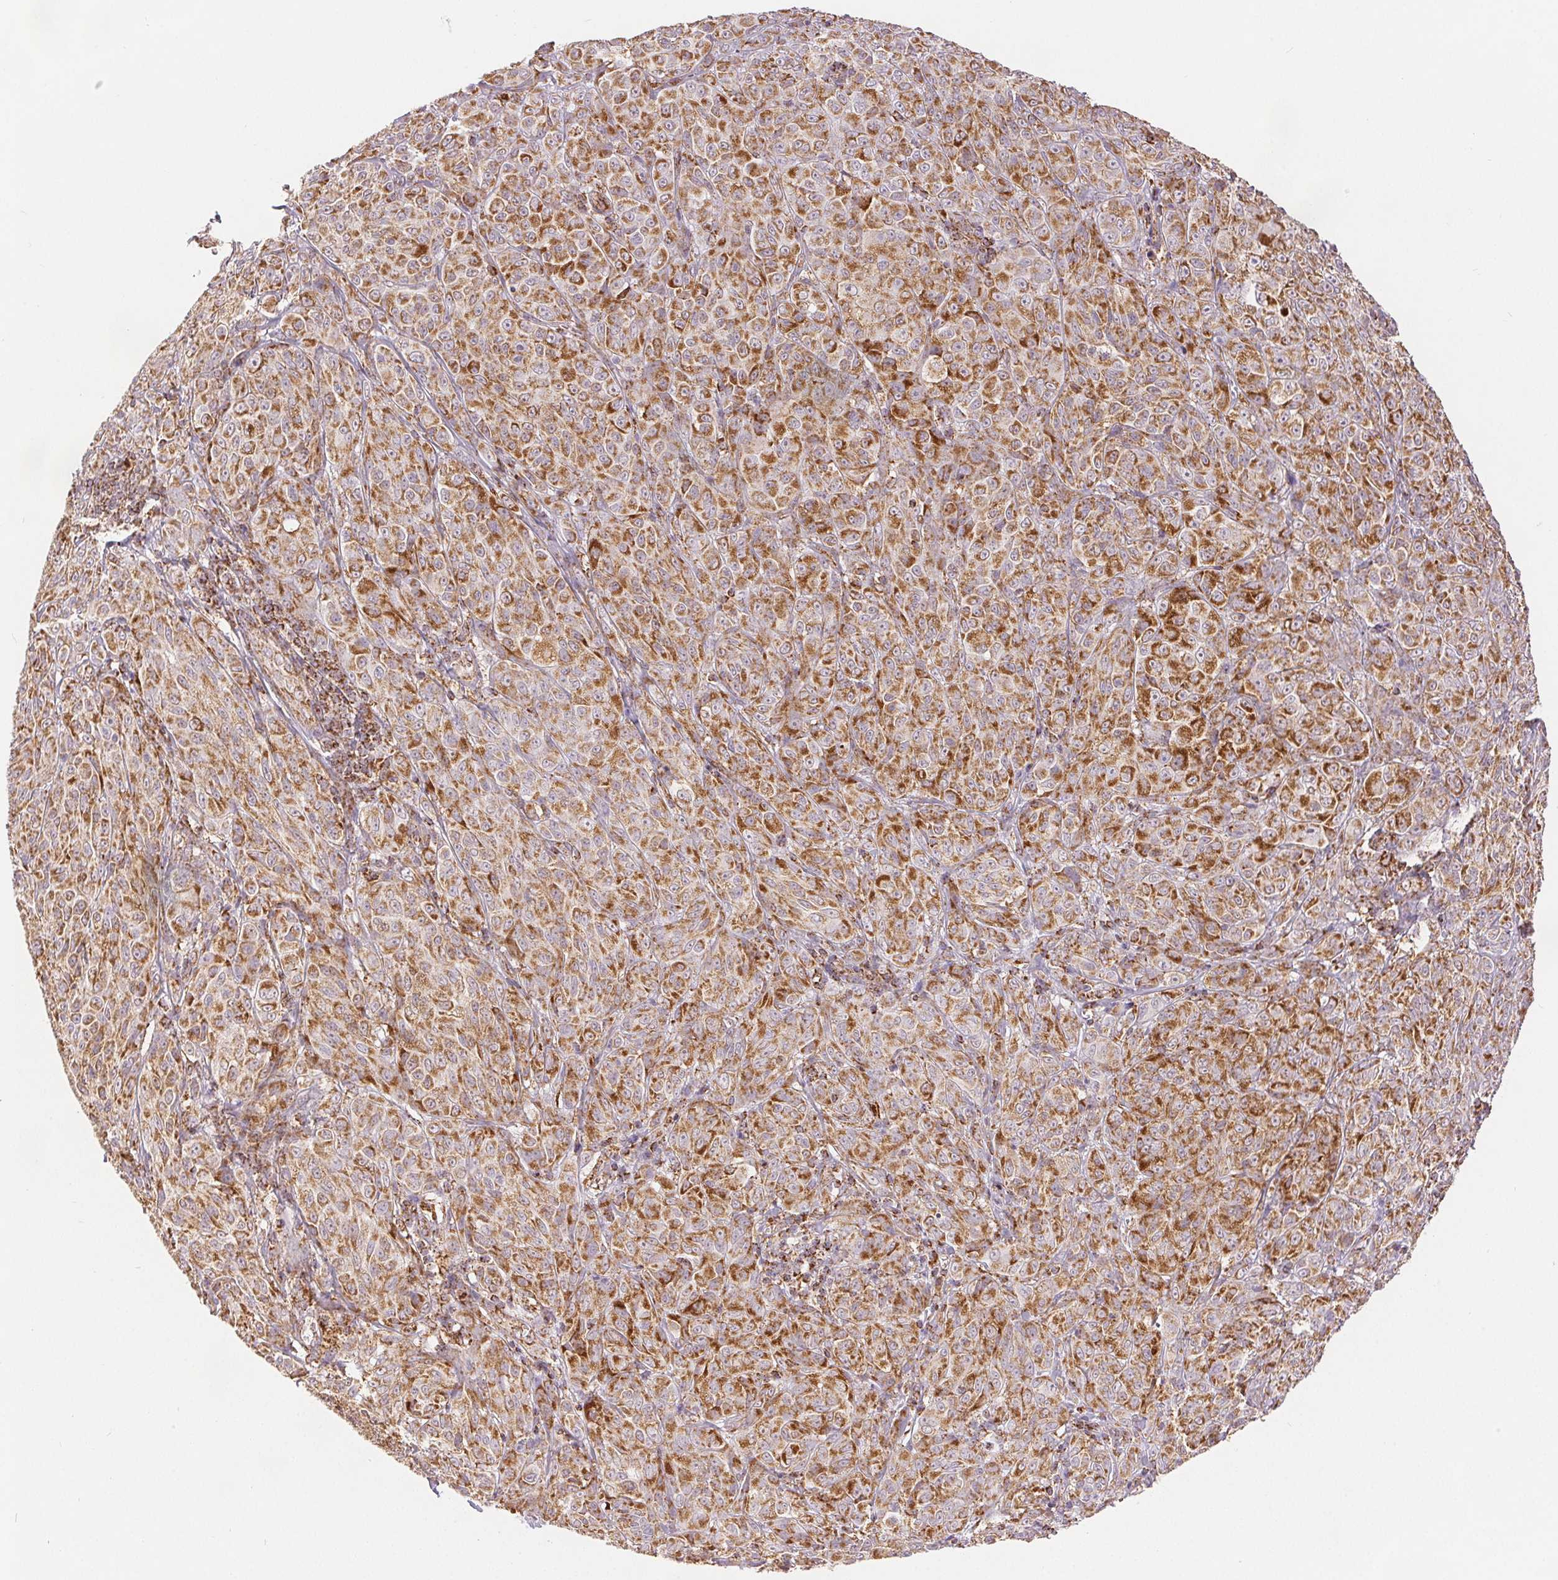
{"staining": {"intensity": "moderate", "quantity": ">75%", "location": "cytoplasmic/membranous"}, "tissue": "melanoma", "cell_type": "Tumor cells", "image_type": "cancer", "snomed": [{"axis": "morphology", "description": "Malignant melanoma, NOS"}, {"axis": "topography", "description": "Skin"}], "caption": "DAB immunohistochemical staining of malignant melanoma reveals moderate cytoplasmic/membranous protein expression in about >75% of tumor cells.", "gene": "SDHB", "patient": {"sex": "male", "age": 89}}